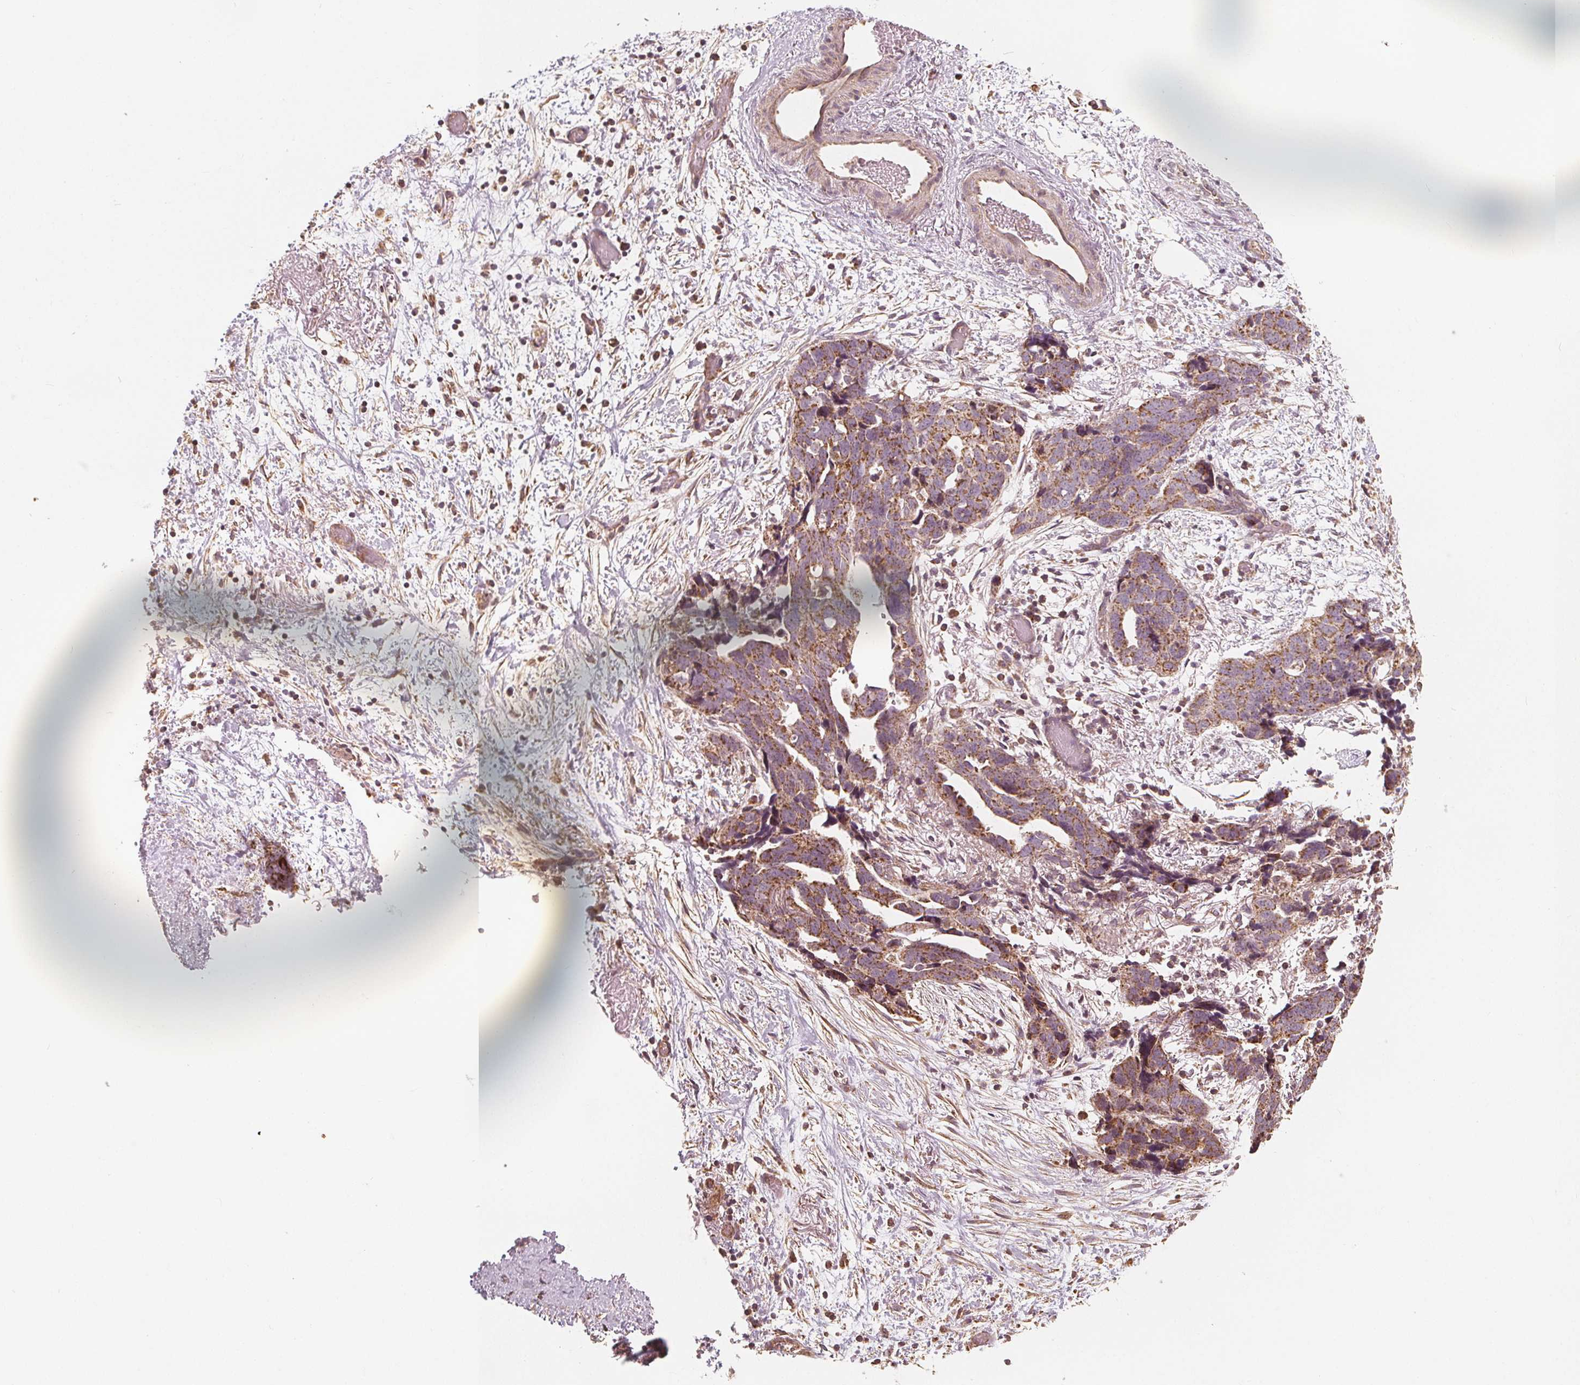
{"staining": {"intensity": "moderate", "quantity": ">75%", "location": "cytoplasmic/membranous"}, "tissue": "ovarian cancer", "cell_type": "Tumor cells", "image_type": "cancer", "snomed": [{"axis": "morphology", "description": "Cystadenocarcinoma, serous, NOS"}, {"axis": "topography", "description": "Ovary"}], "caption": "Immunohistochemical staining of human serous cystadenocarcinoma (ovarian) exhibits moderate cytoplasmic/membranous protein expression in about >75% of tumor cells.", "gene": "PEX26", "patient": {"sex": "female", "age": 69}}